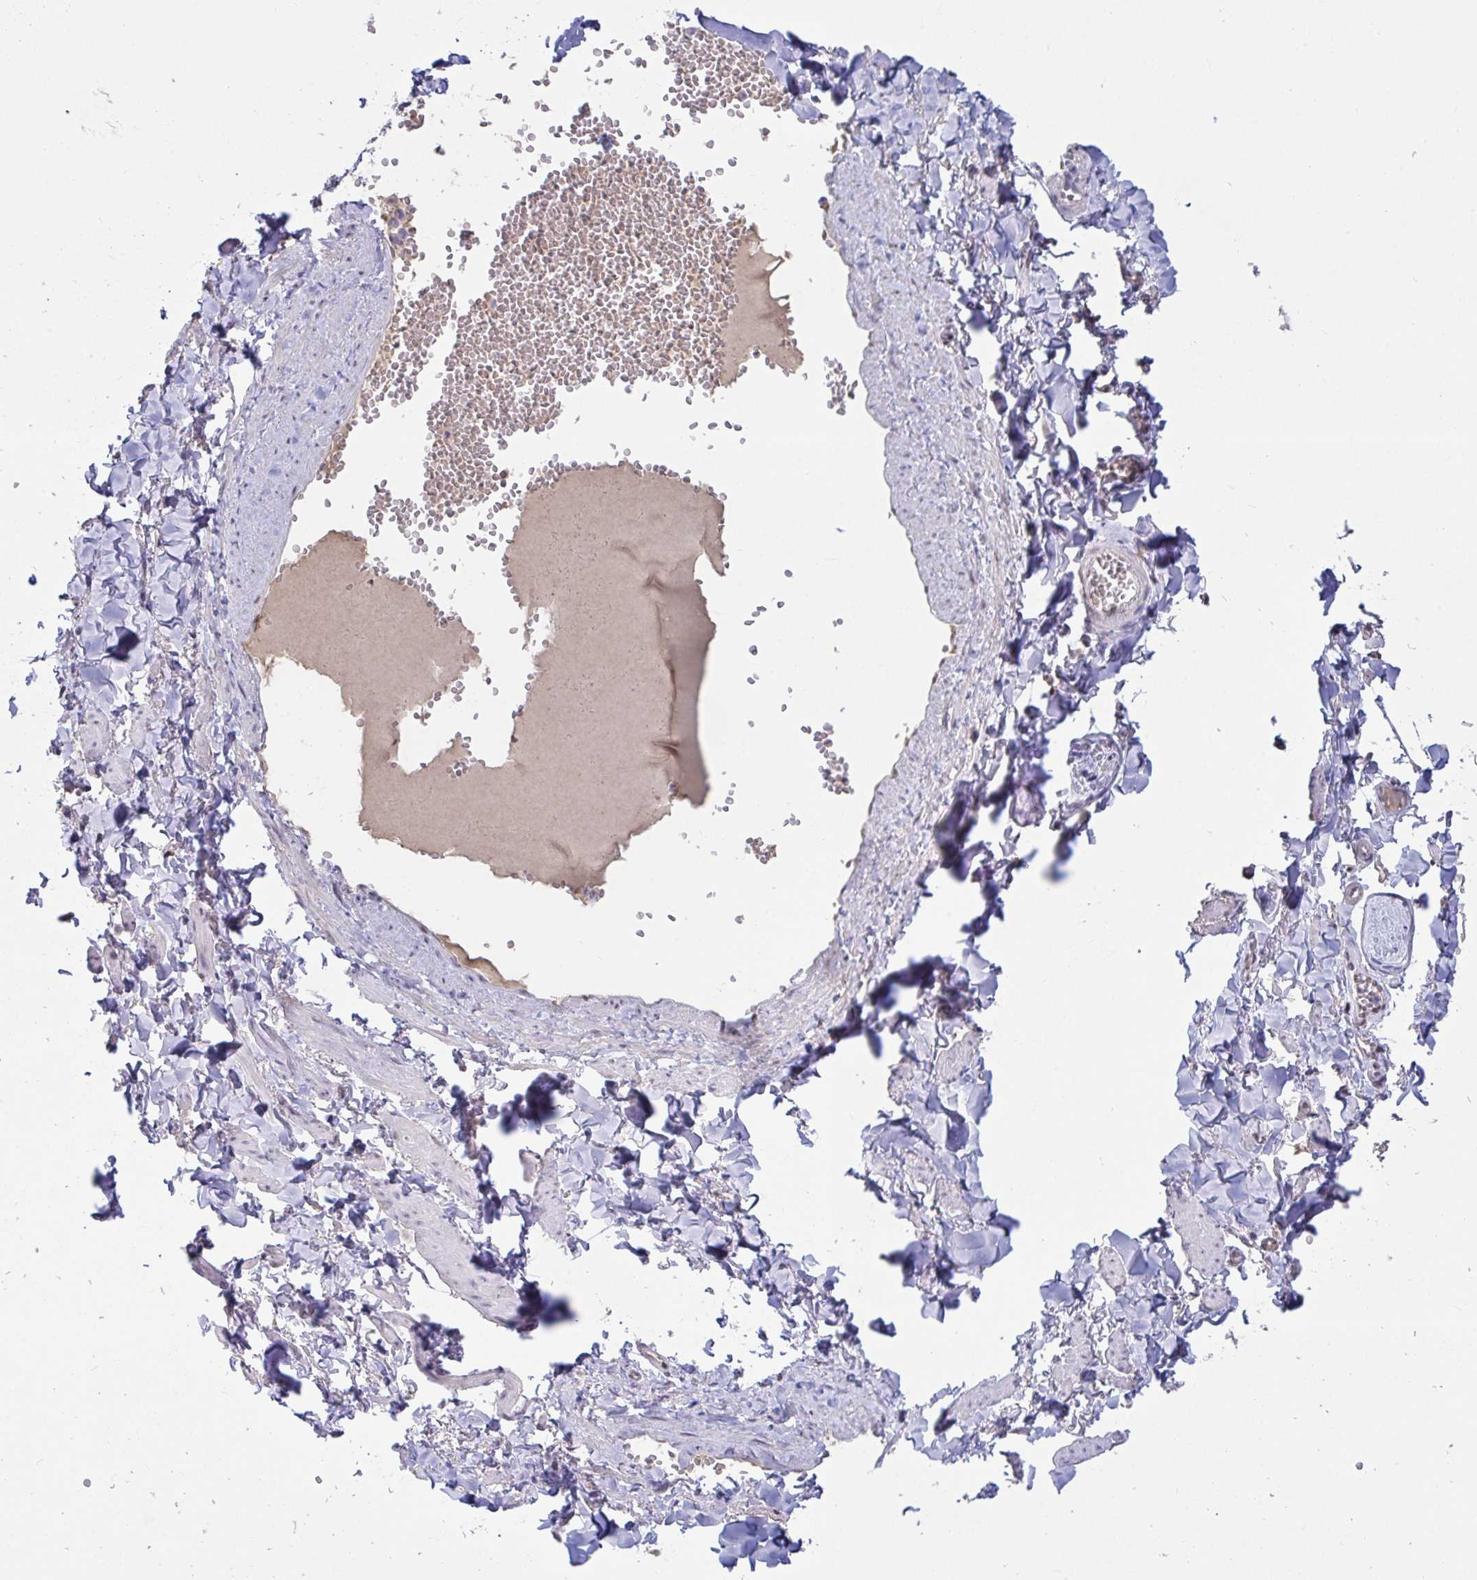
{"staining": {"intensity": "negative", "quantity": "none", "location": "none"}, "tissue": "adipose tissue", "cell_type": "Adipocytes", "image_type": "normal", "snomed": [{"axis": "morphology", "description": "Normal tissue, NOS"}, {"axis": "topography", "description": "Vulva"}, {"axis": "topography", "description": "Peripheral nerve tissue"}], "caption": "DAB immunohistochemical staining of benign adipose tissue displays no significant staining in adipocytes. Brightfield microscopy of immunohistochemistry (IHC) stained with DAB (brown) and hematoxylin (blue), captured at high magnification.", "gene": "MYC", "patient": {"sex": "female", "age": 66}}